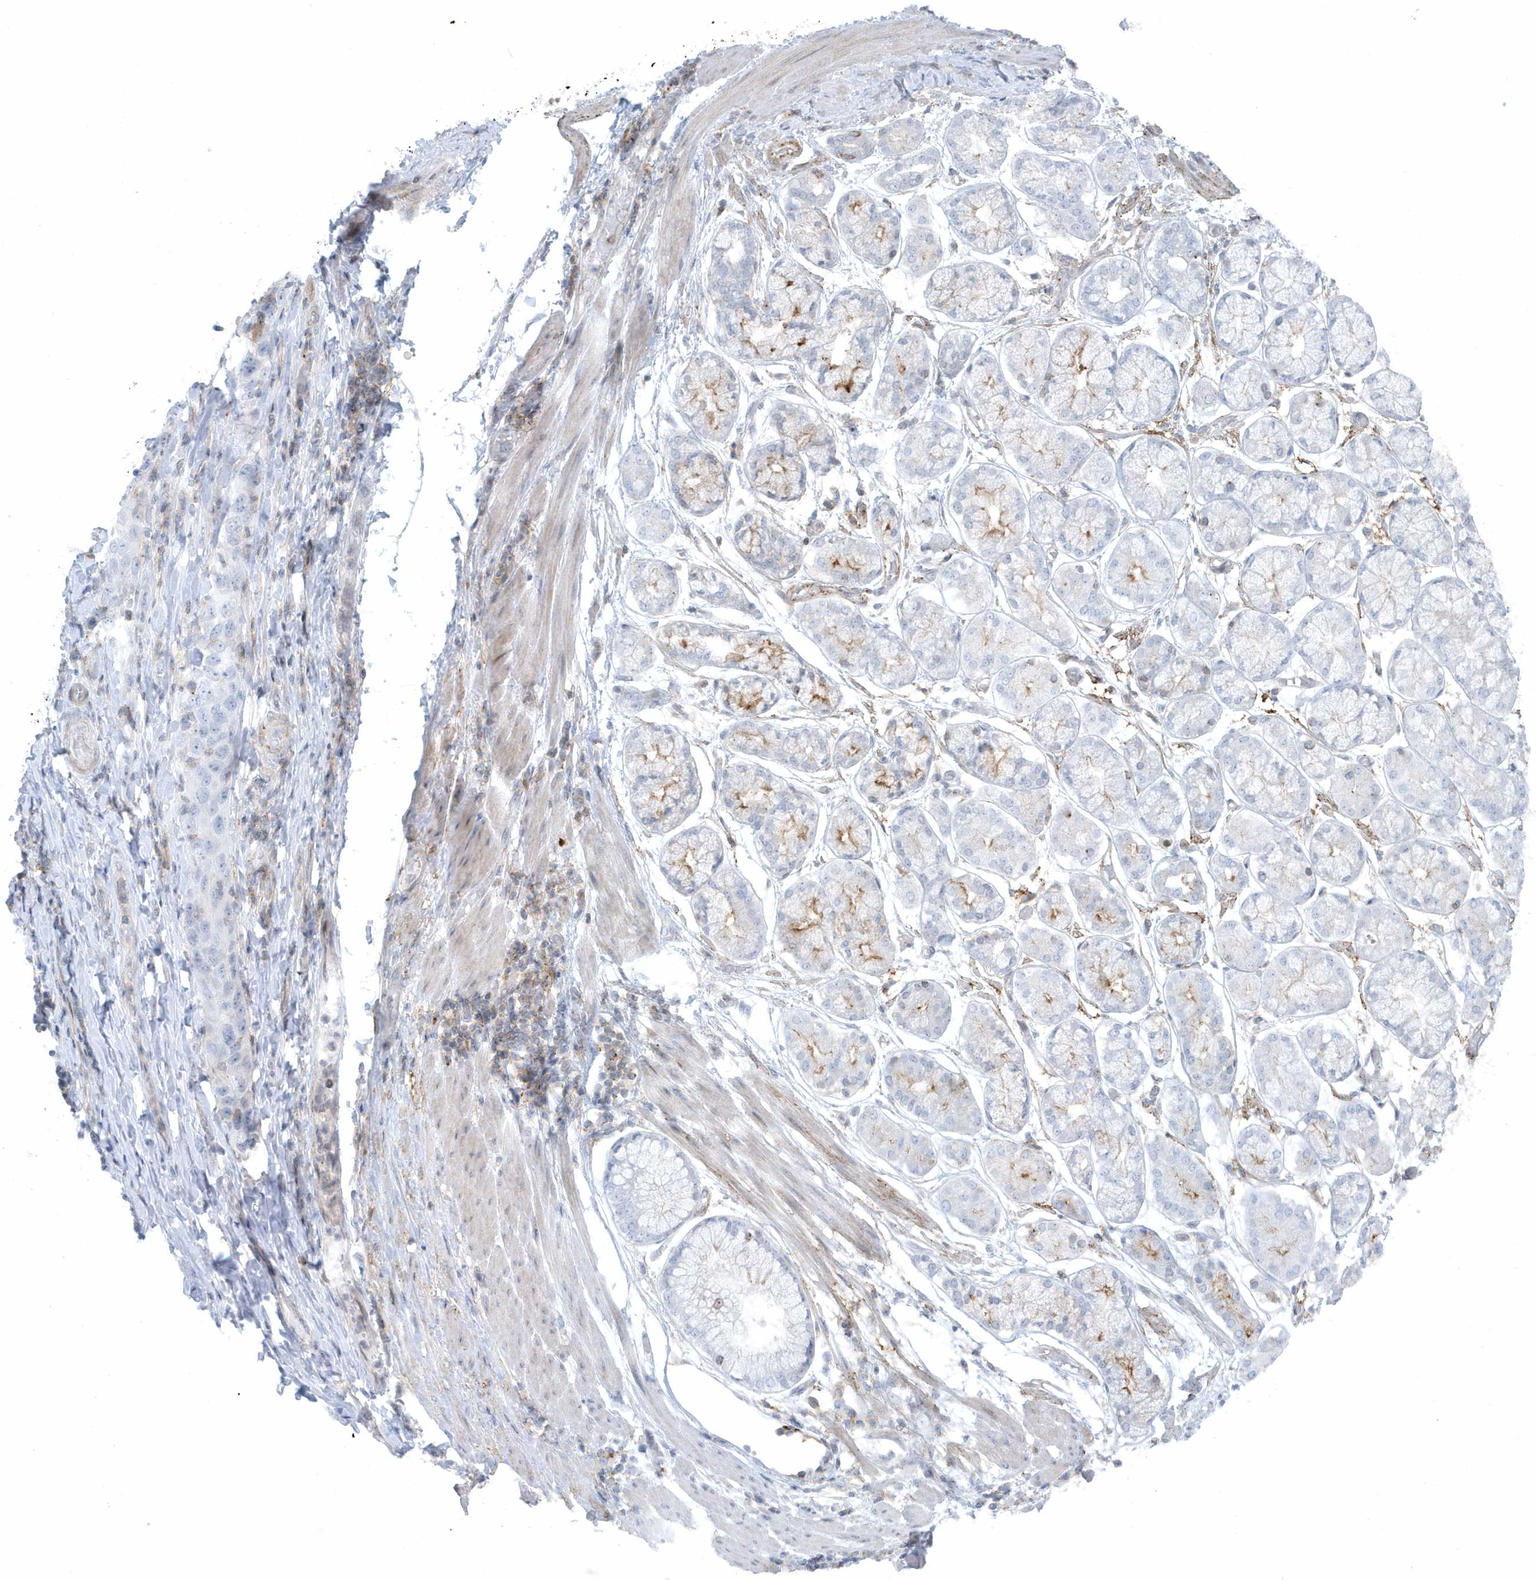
{"staining": {"intensity": "negative", "quantity": "none", "location": "none"}, "tissue": "stomach cancer", "cell_type": "Tumor cells", "image_type": "cancer", "snomed": [{"axis": "morphology", "description": "Normal tissue, NOS"}, {"axis": "morphology", "description": "Adenocarcinoma, NOS"}, {"axis": "topography", "description": "Lymph node"}, {"axis": "topography", "description": "Stomach"}], "caption": "A micrograph of stomach adenocarcinoma stained for a protein reveals no brown staining in tumor cells.", "gene": "CACNB2", "patient": {"sex": "male", "age": 48}}